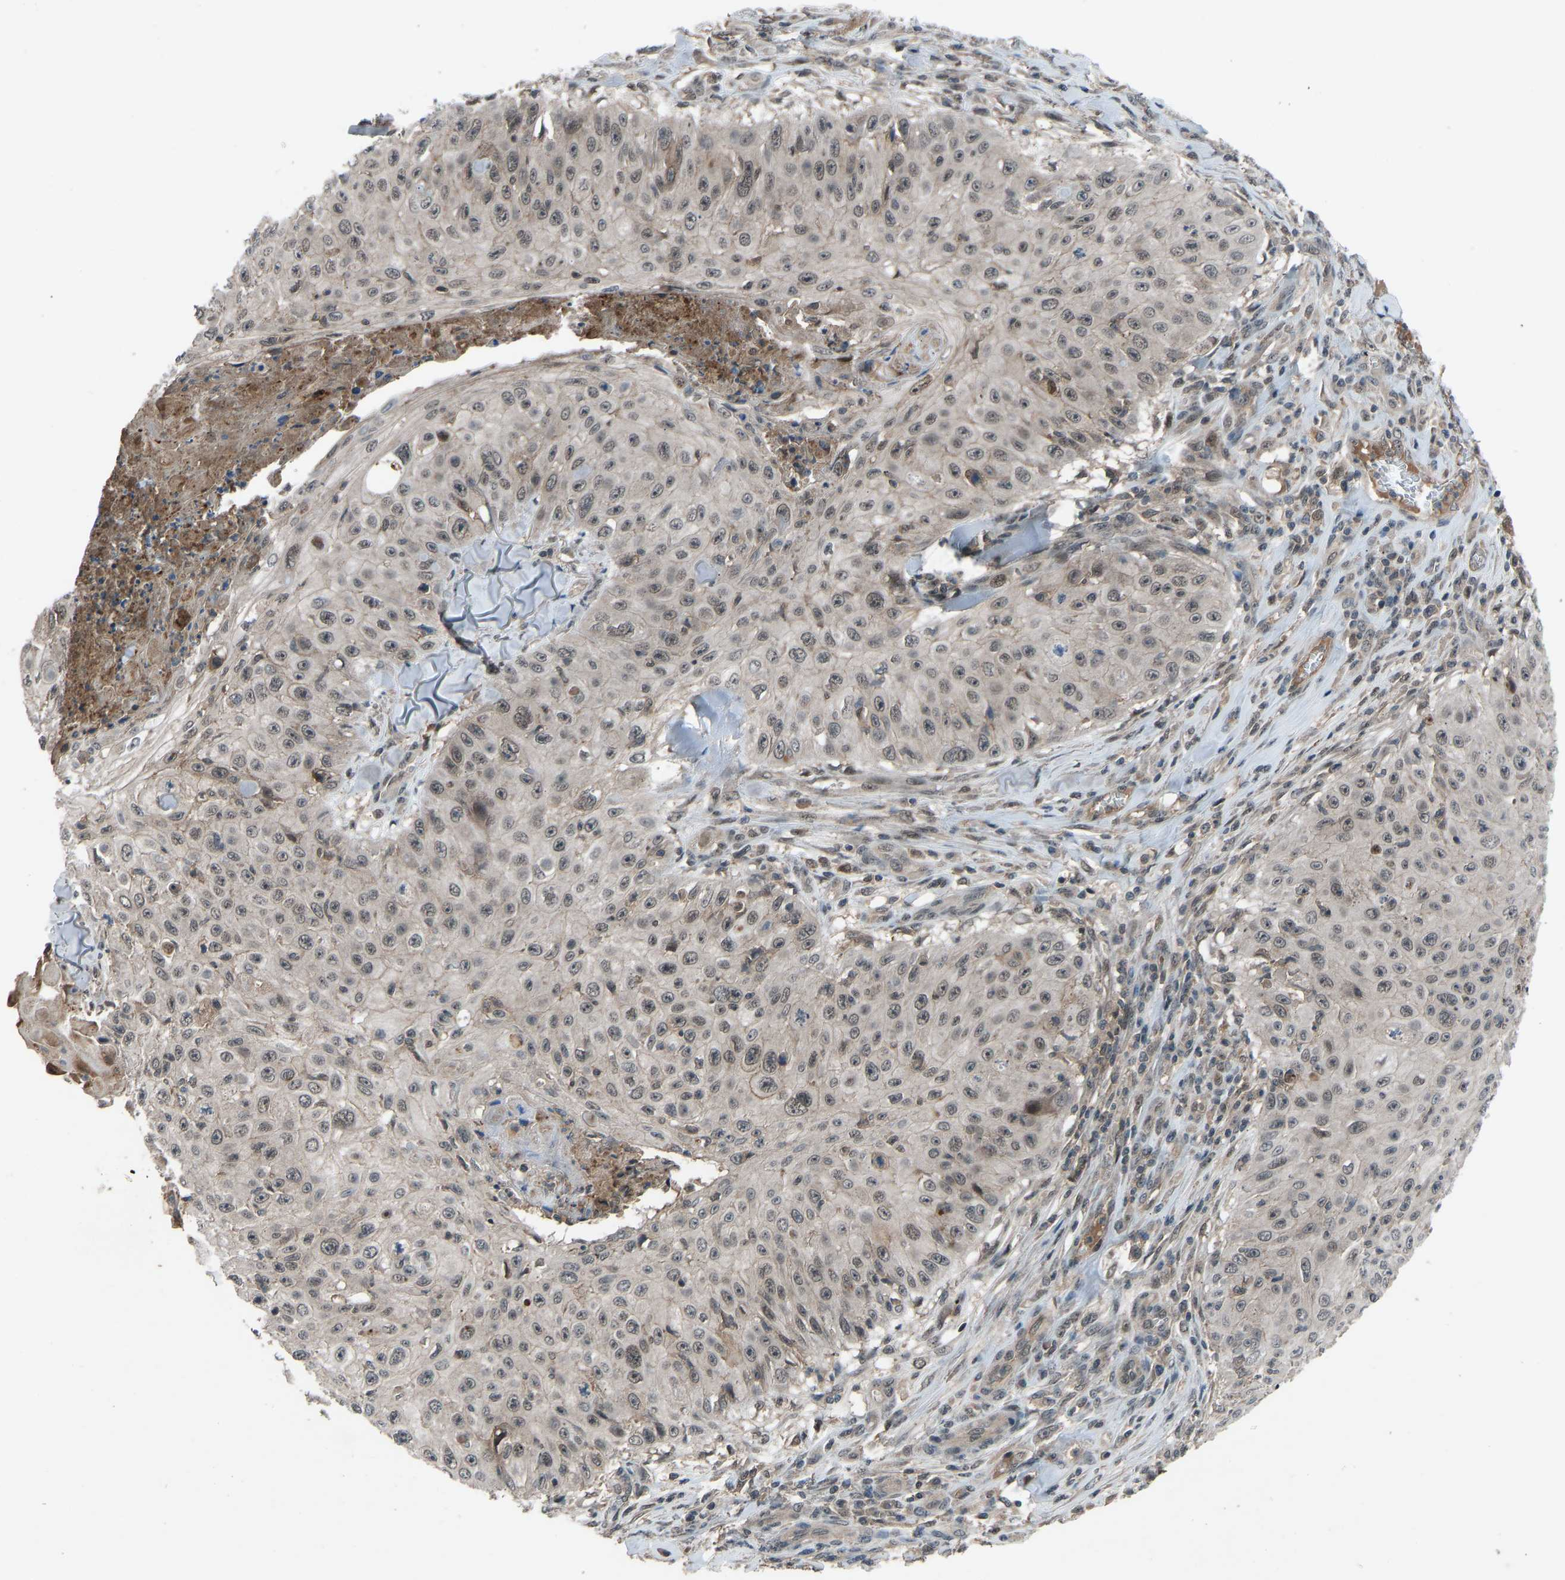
{"staining": {"intensity": "moderate", "quantity": "25%-75%", "location": "cytoplasmic/membranous,nuclear"}, "tissue": "skin cancer", "cell_type": "Tumor cells", "image_type": "cancer", "snomed": [{"axis": "morphology", "description": "Squamous cell carcinoma, NOS"}, {"axis": "topography", "description": "Skin"}], "caption": "Moderate cytoplasmic/membranous and nuclear expression for a protein is seen in about 25%-75% of tumor cells of skin cancer using immunohistochemistry.", "gene": "SLC43A1", "patient": {"sex": "male", "age": 86}}